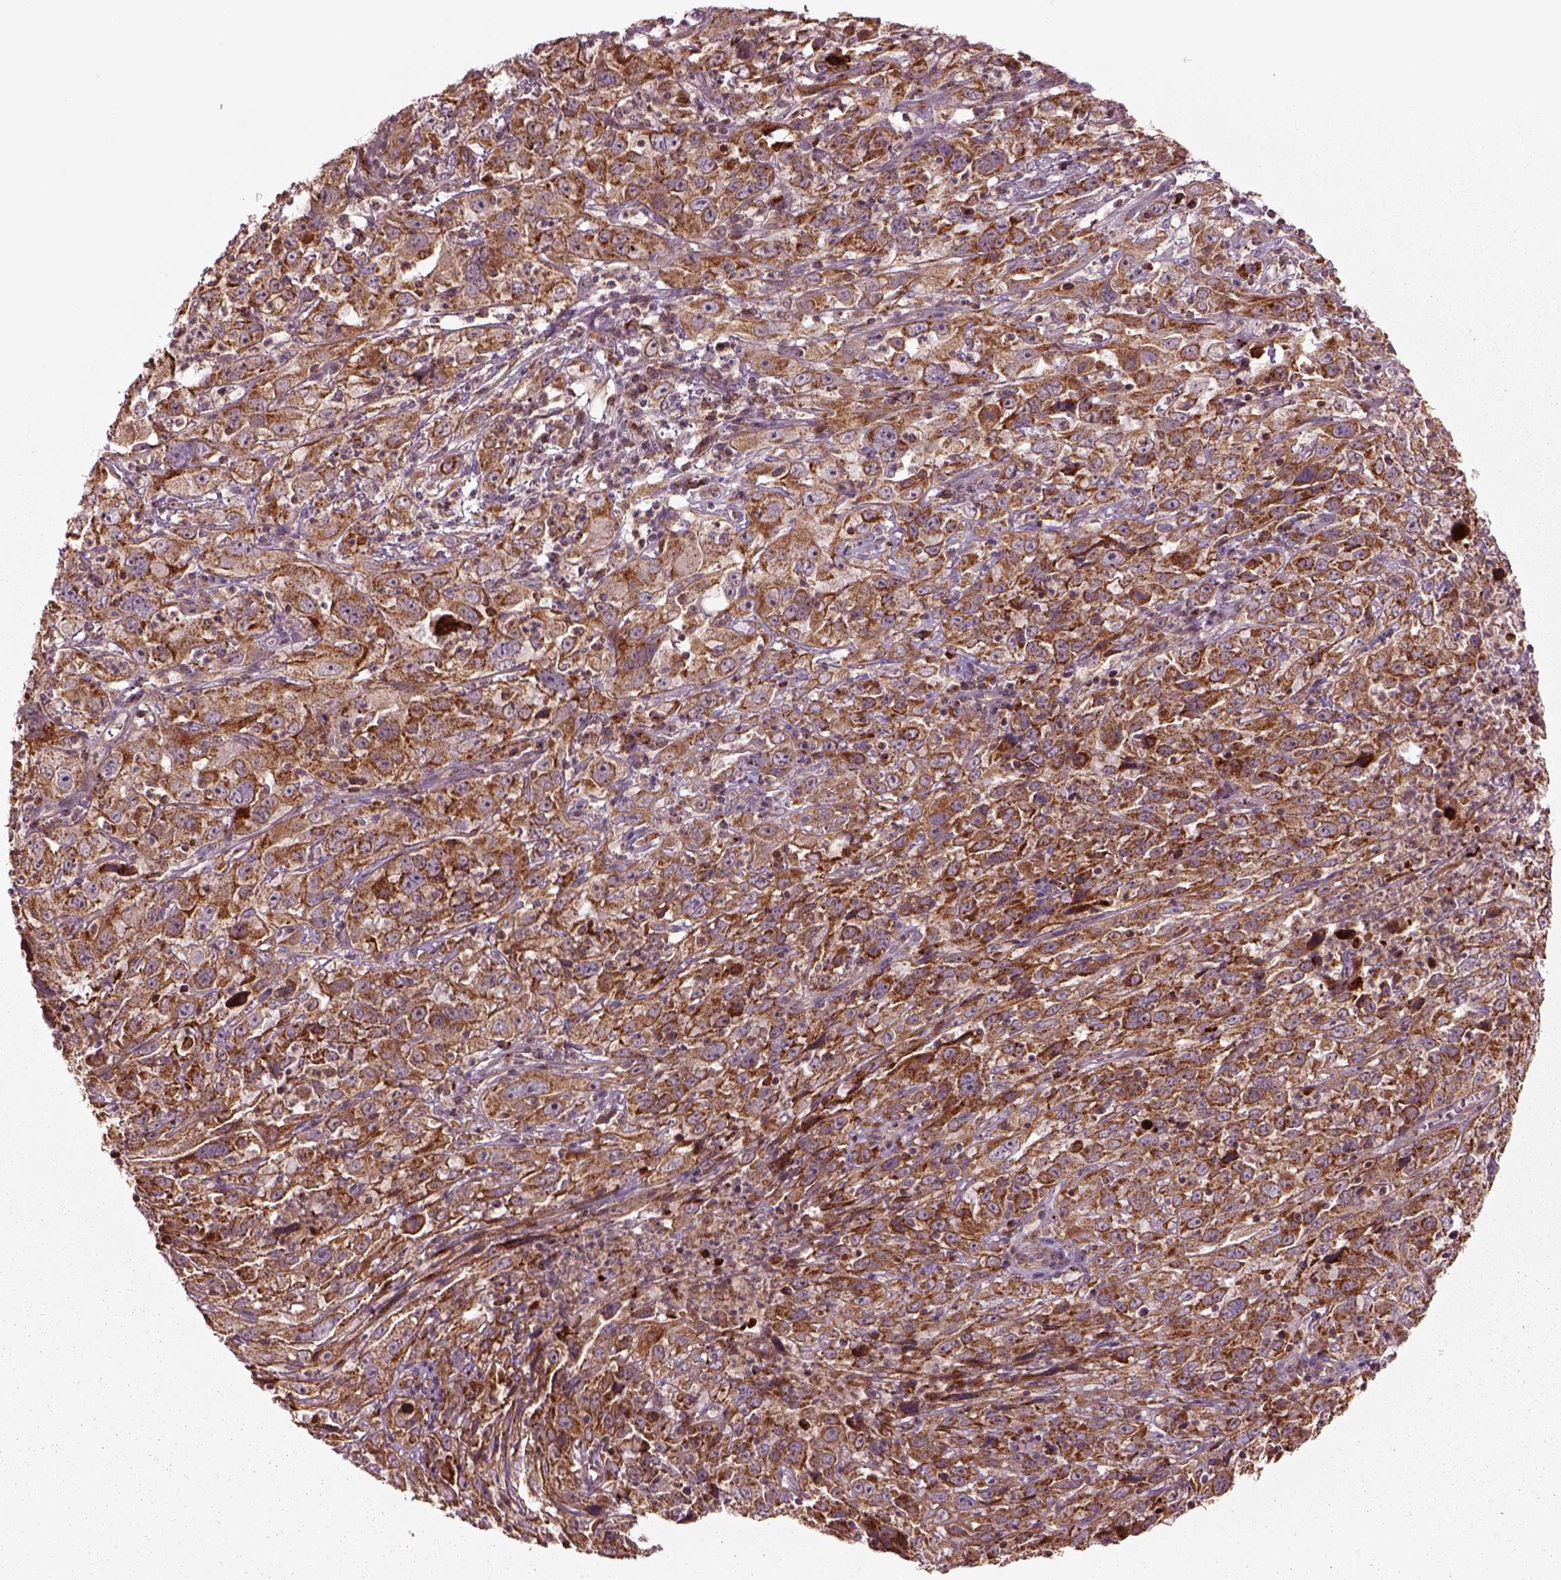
{"staining": {"intensity": "moderate", "quantity": ">75%", "location": "cytoplasmic/membranous"}, "tissue": "cervical cancer", "cell_type": "Tumor cells", "image_type": "cancer", "snomed": [{"axis": "morphology", "description": "Squamous cell carcinoma, NOS"}, {"axis": "topography", "description": "Cervix"}], "caption": "About >75% of tumor cells in human cervical cancer (squamous cell carcinoma) reveal moderate cytoplasmic/membranous protein expression as visualized by brown immunohistochemical staining.", "gene": "SLC25A5", "patient": {"sex": "female", "age": 32}}